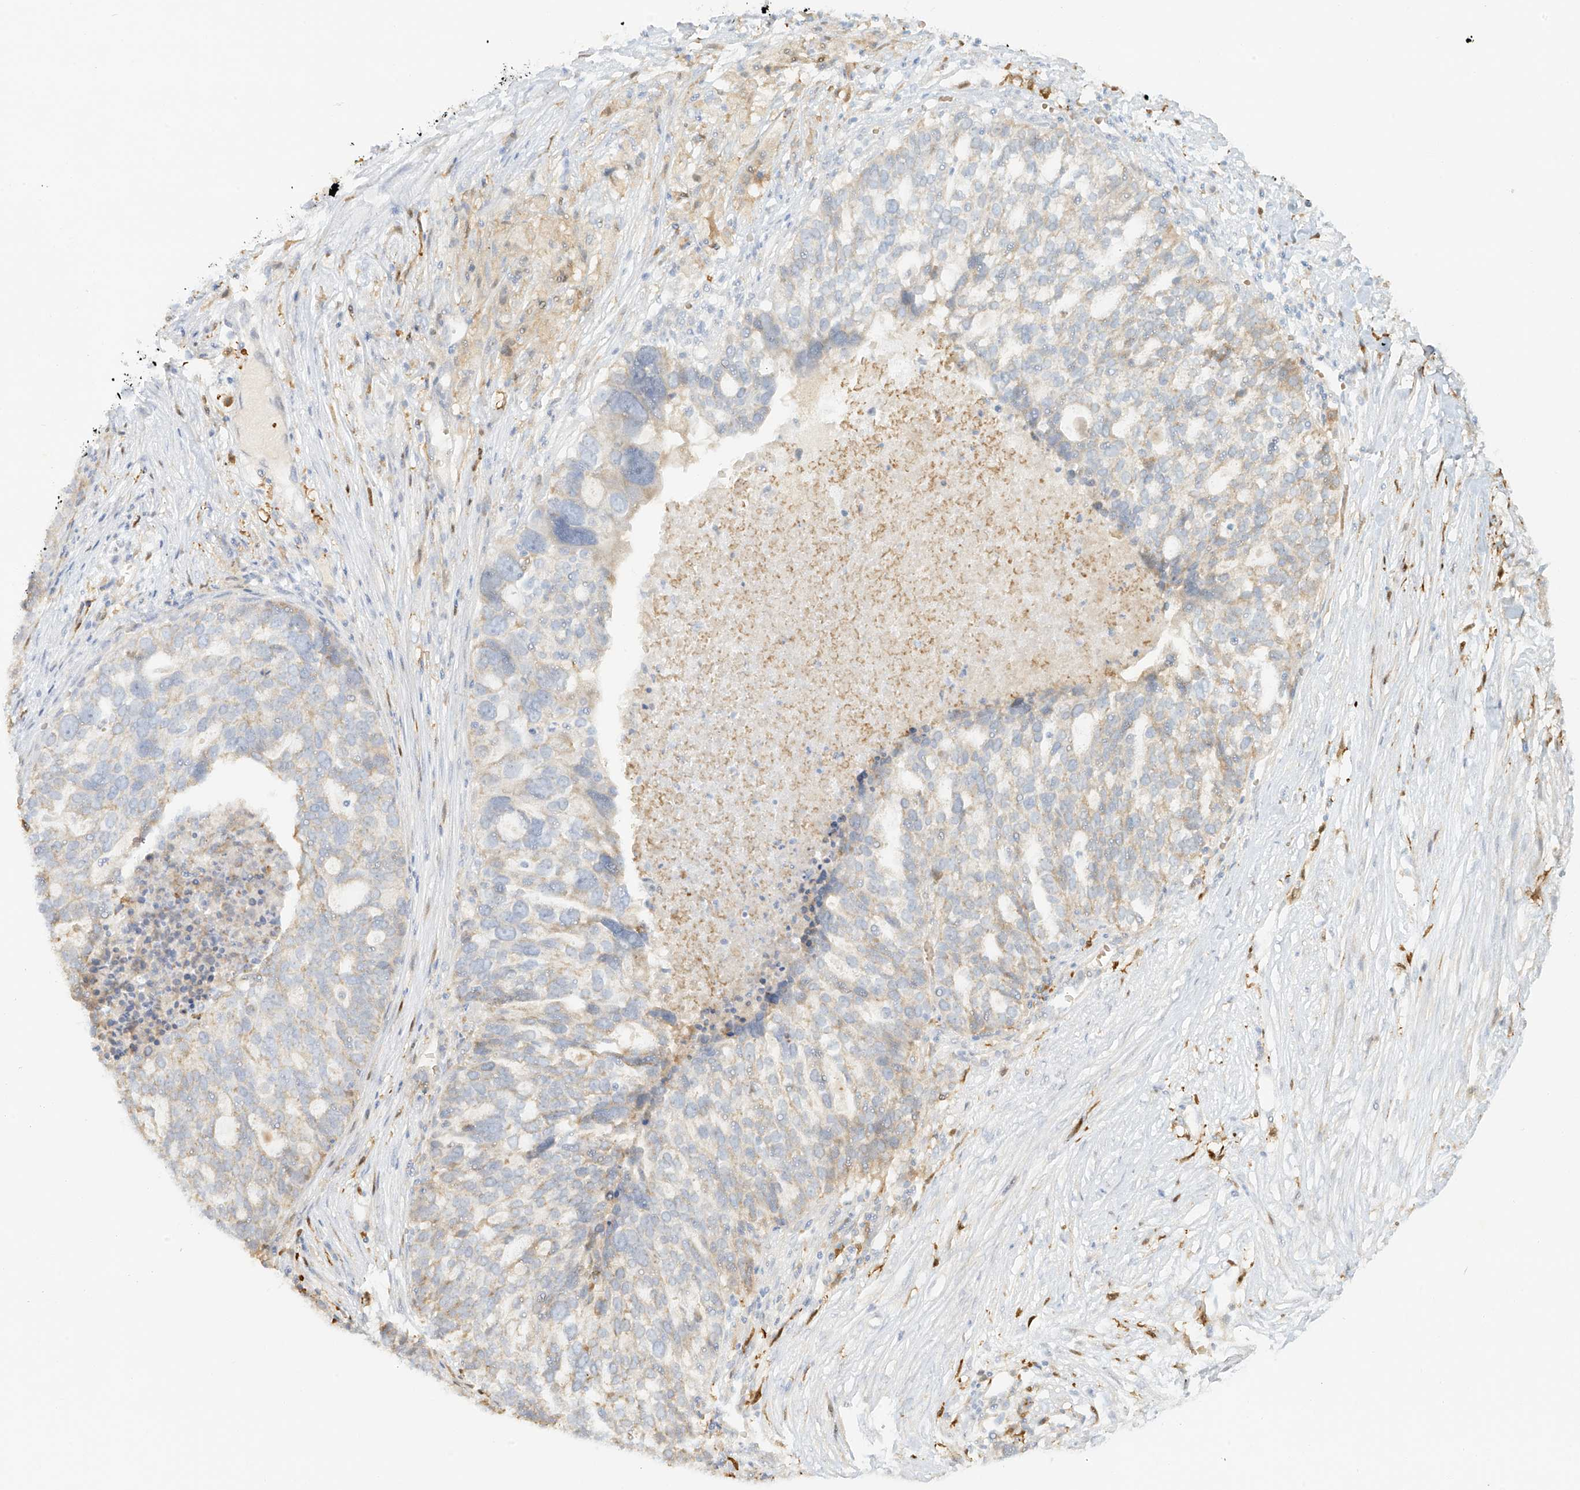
{"staining": {"intensity": "negative", "quantity": "none", "location": "none"}, "tissue": "ovarian cancer", "cell_type": "Tumor cells", "image_type": "cancer", "snomed": [{"axis": "morphology", "description": "Cystadenocarcinoma, serous, NOS"}, {"axis": "topography", "description": "Ovary"}], "caption": "High power microscopy image of an immunohistochemistry image of serous cystadenocarcinoma (ovarian), revealing no significant expression in tumor cells. (Stains: DAB IHC with hematoxylin counter stain, Microscopy: brightfield microscopy at high magnification).", "gene": "UPK1B", "patient": {"sex": "female", "age": 59}}